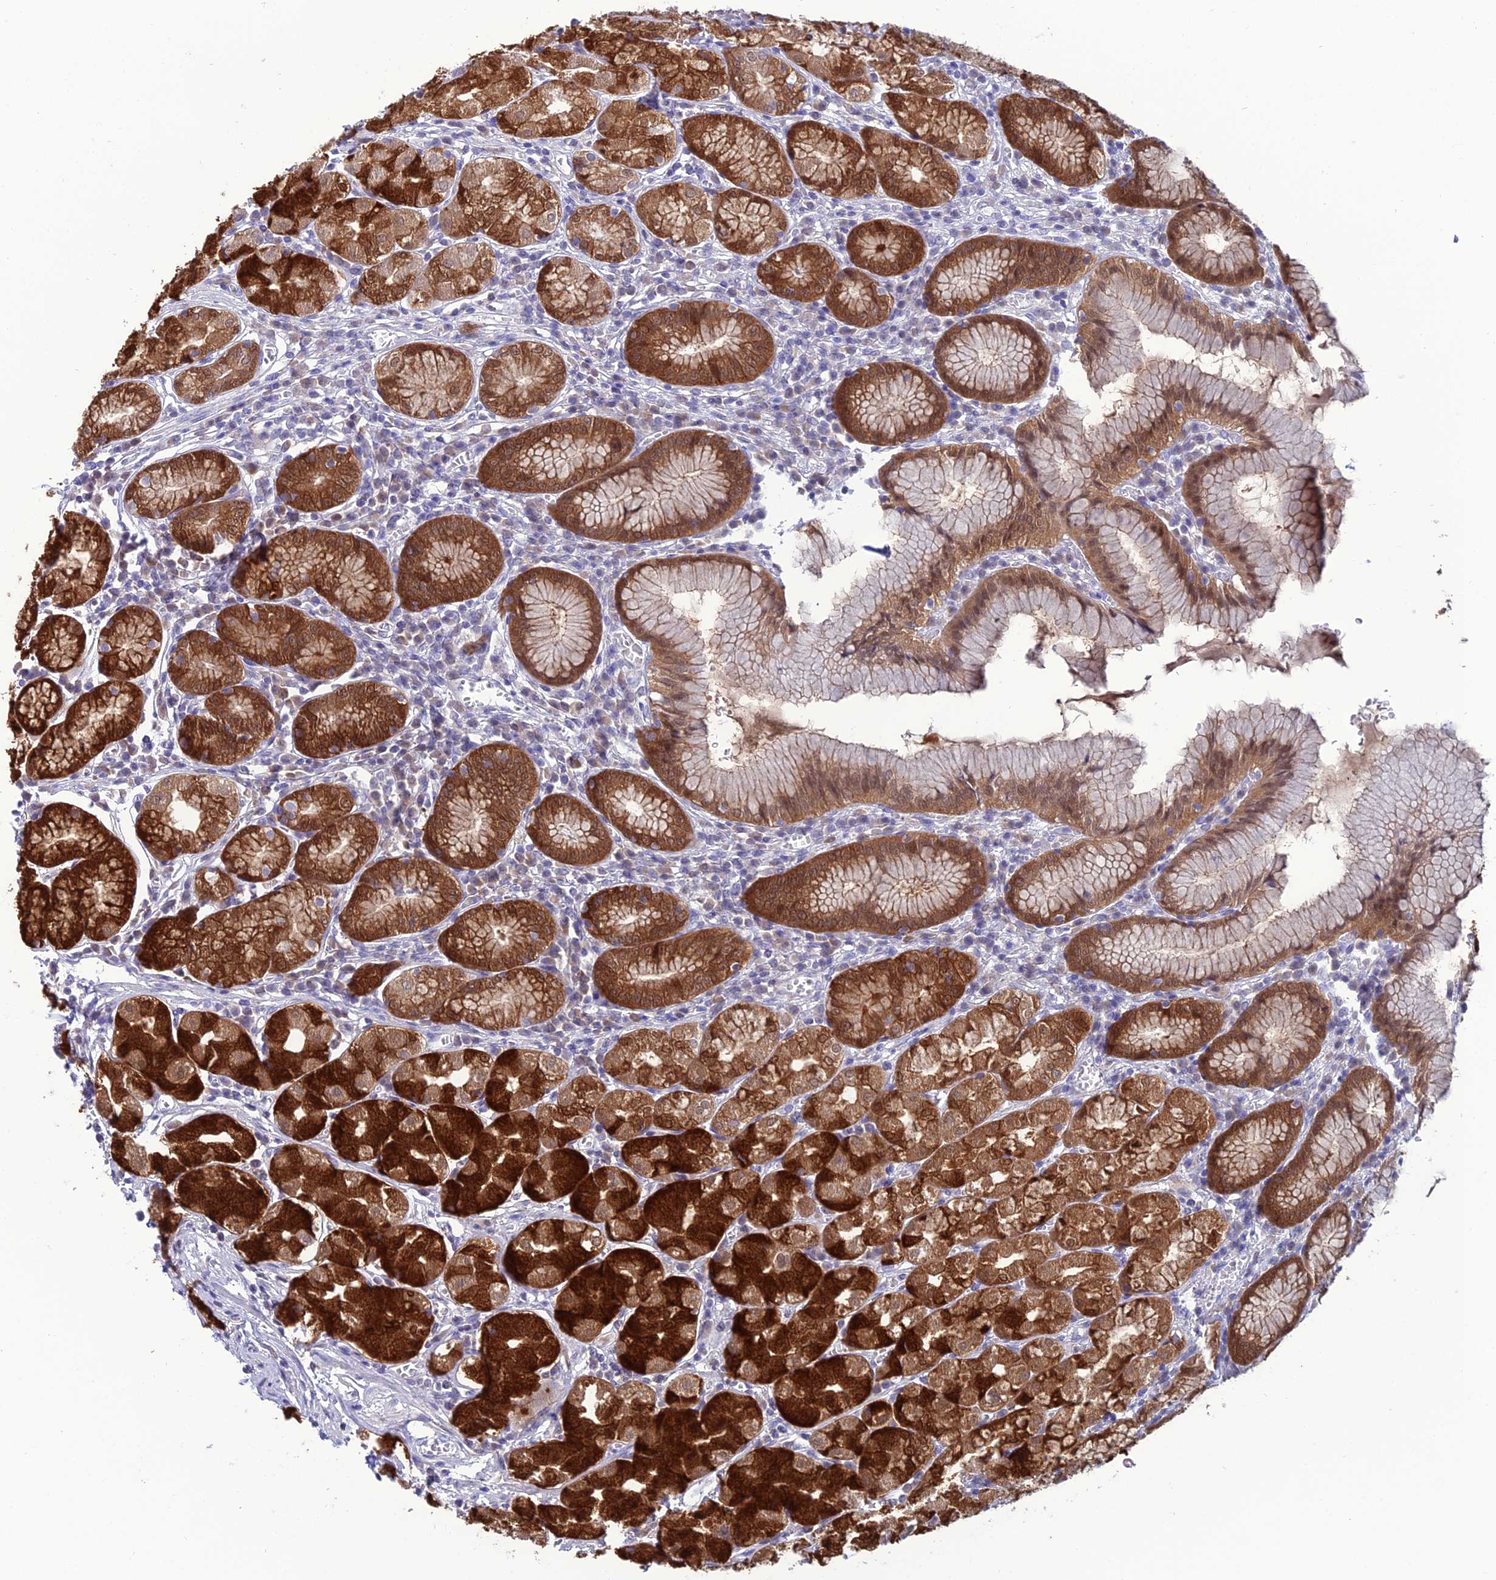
{"staining": {"intensity": "strong", "quantity": ">75%", "location": "cytoplasmic/membranous"}, "tissue": "stomach", "cell_type": "Glandular cells", "image_type": "normal", "snomed": [{"axis": "morphology", "description": "Normal tissue, NOS"}, {"axis": "topography", "description": "Stomach"}], "caption": "Immunohistochemistry (IHC) (DAB) staining of benign human stomach reveals strong cytoplasmic/membranous protein staining in approximately >75% of glandular cells.", "gene": "GNPNAT1", "patient": {"sex": "male", "age": 55}}